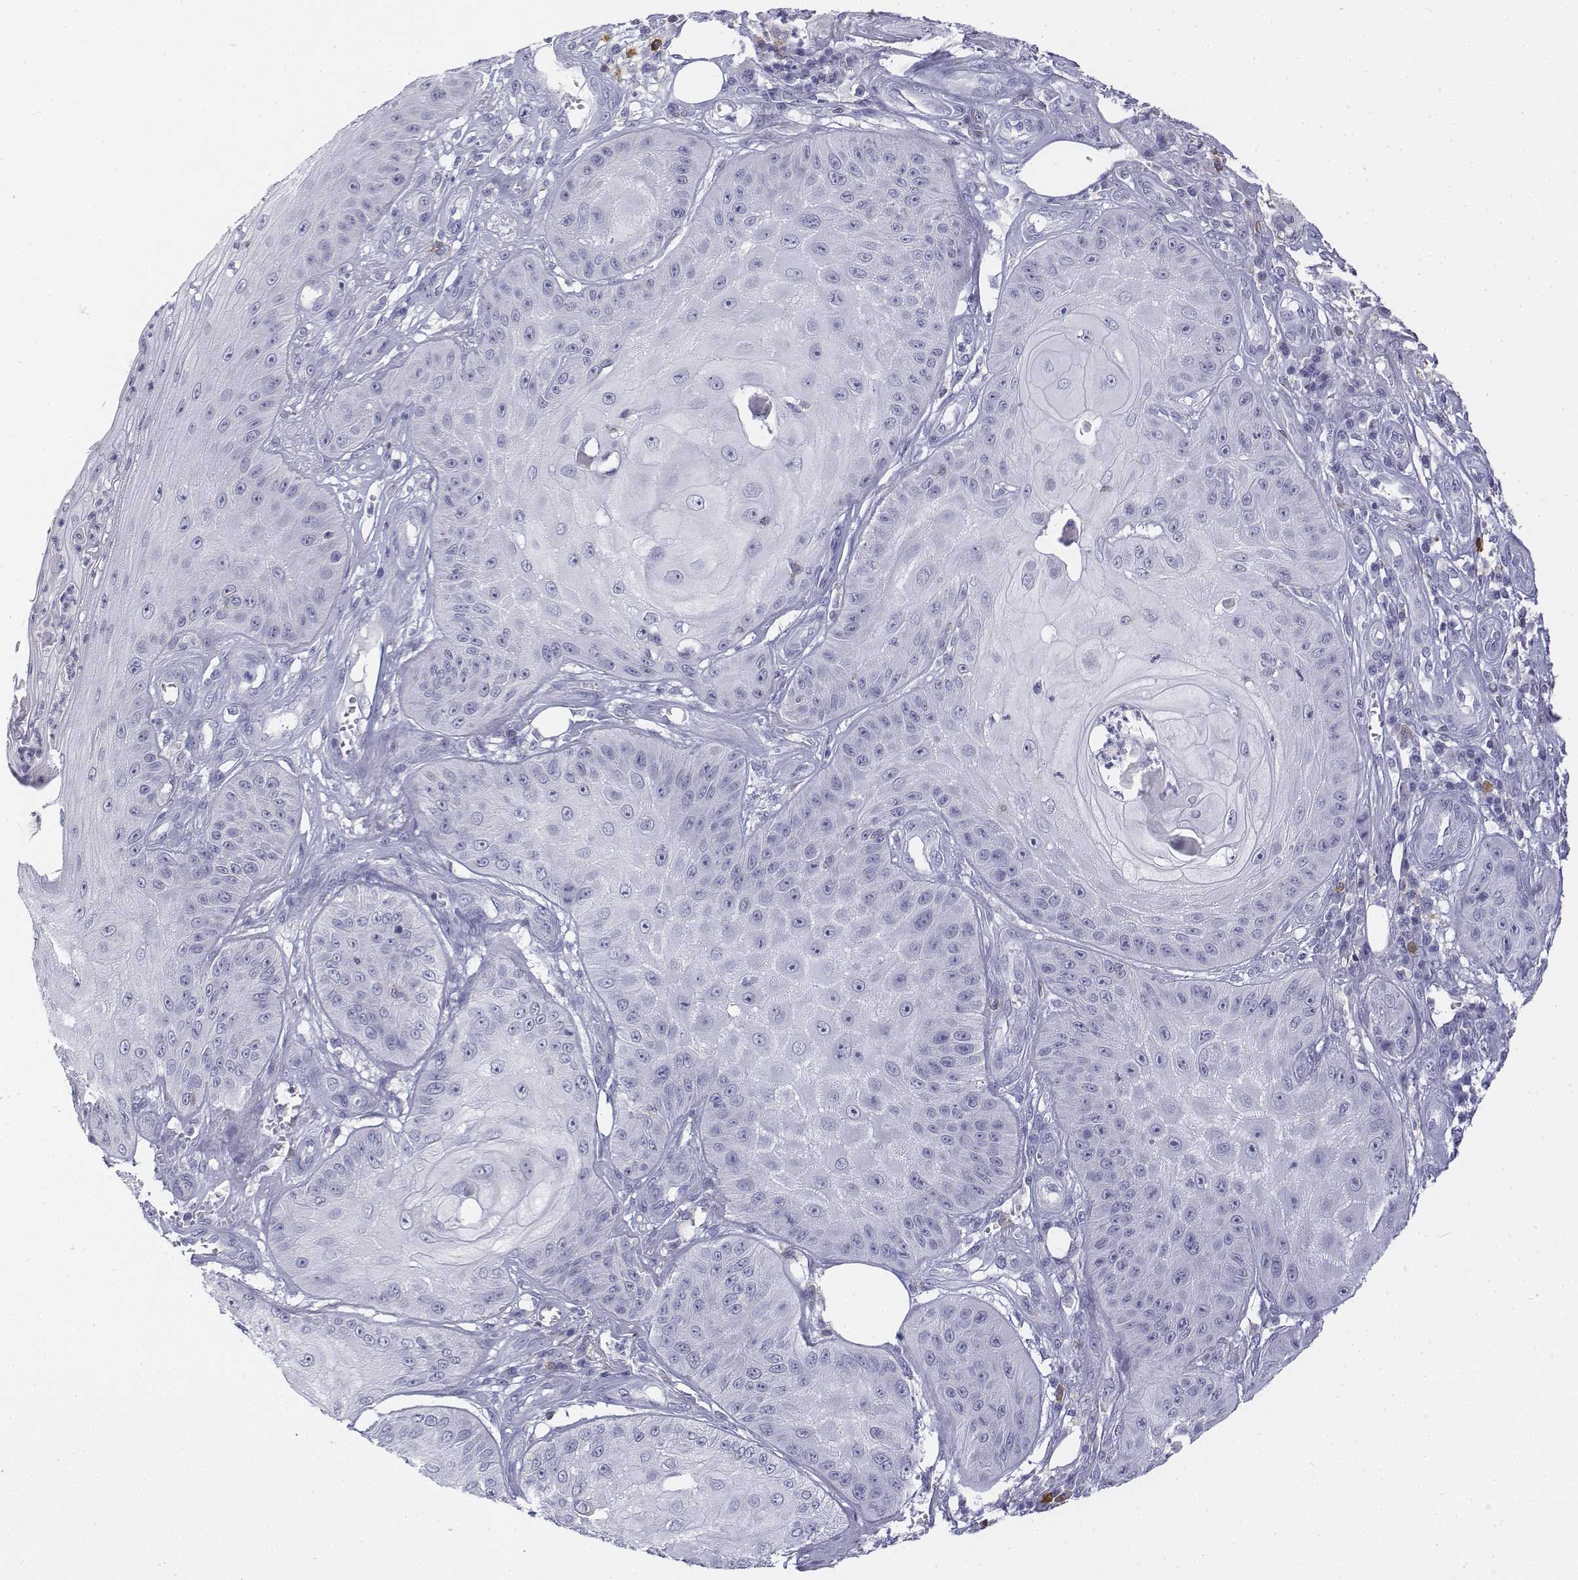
{"staining": {"intensity": "negative", "quantity": "none", "location": "none"}, "tissue": "skin cancer", "cell_type": "Tumor cells", "image_type": "cancer", "snomed": [{"axis": "morphology", "description": "Squamous cell carcinoma, NOS"}, {"axis": "topography", "description": "Skin"}], "caption": "There is no significant staining in tumor cells of squamous cell carcinoma (skin). (DAB (3,3'-diaminobenzidine) immunohistochemistry (IHC) visualized using brightfield microscopy, high magnification).", "gene": "CD3E", "patient": {"sex": "male", "age": 70}}